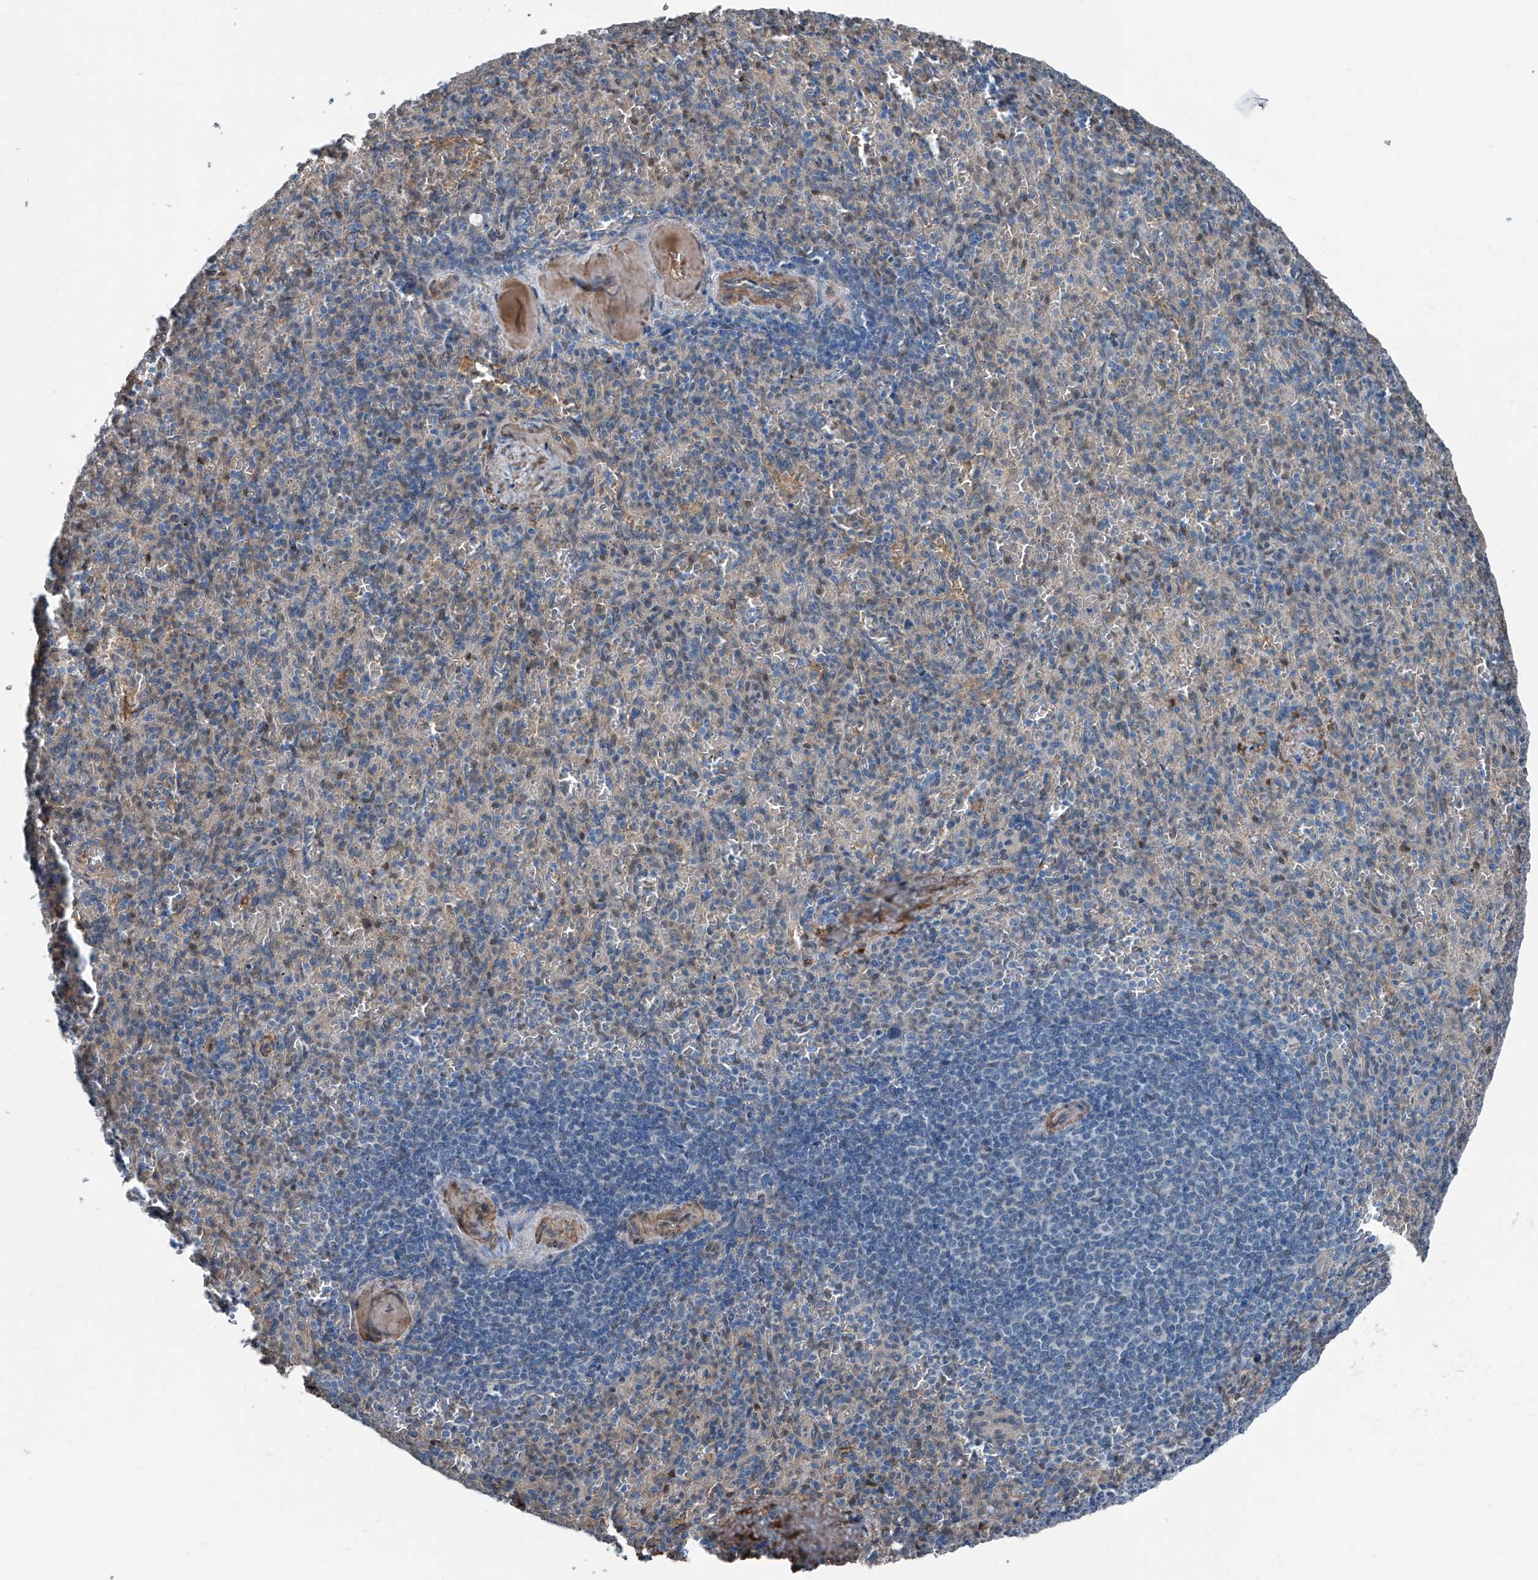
{"staining": {"intensity": "negative", "quantity": "none", "location": "none"}, "tissue": "spleen", "cell_type": "Cells in red pulp", "image_type": "normal", "snomed": [{"axis": "morphology", "description": "Normal tissue, NOS"}, {"axis": "topography", "description": "Spleen"}], "caption": "Human spleen stained for a protein using IHC exhibits no expression in cells in red pulp.", "gene": "HSPA6", "patient": {"sex": "female", "age": 74}}